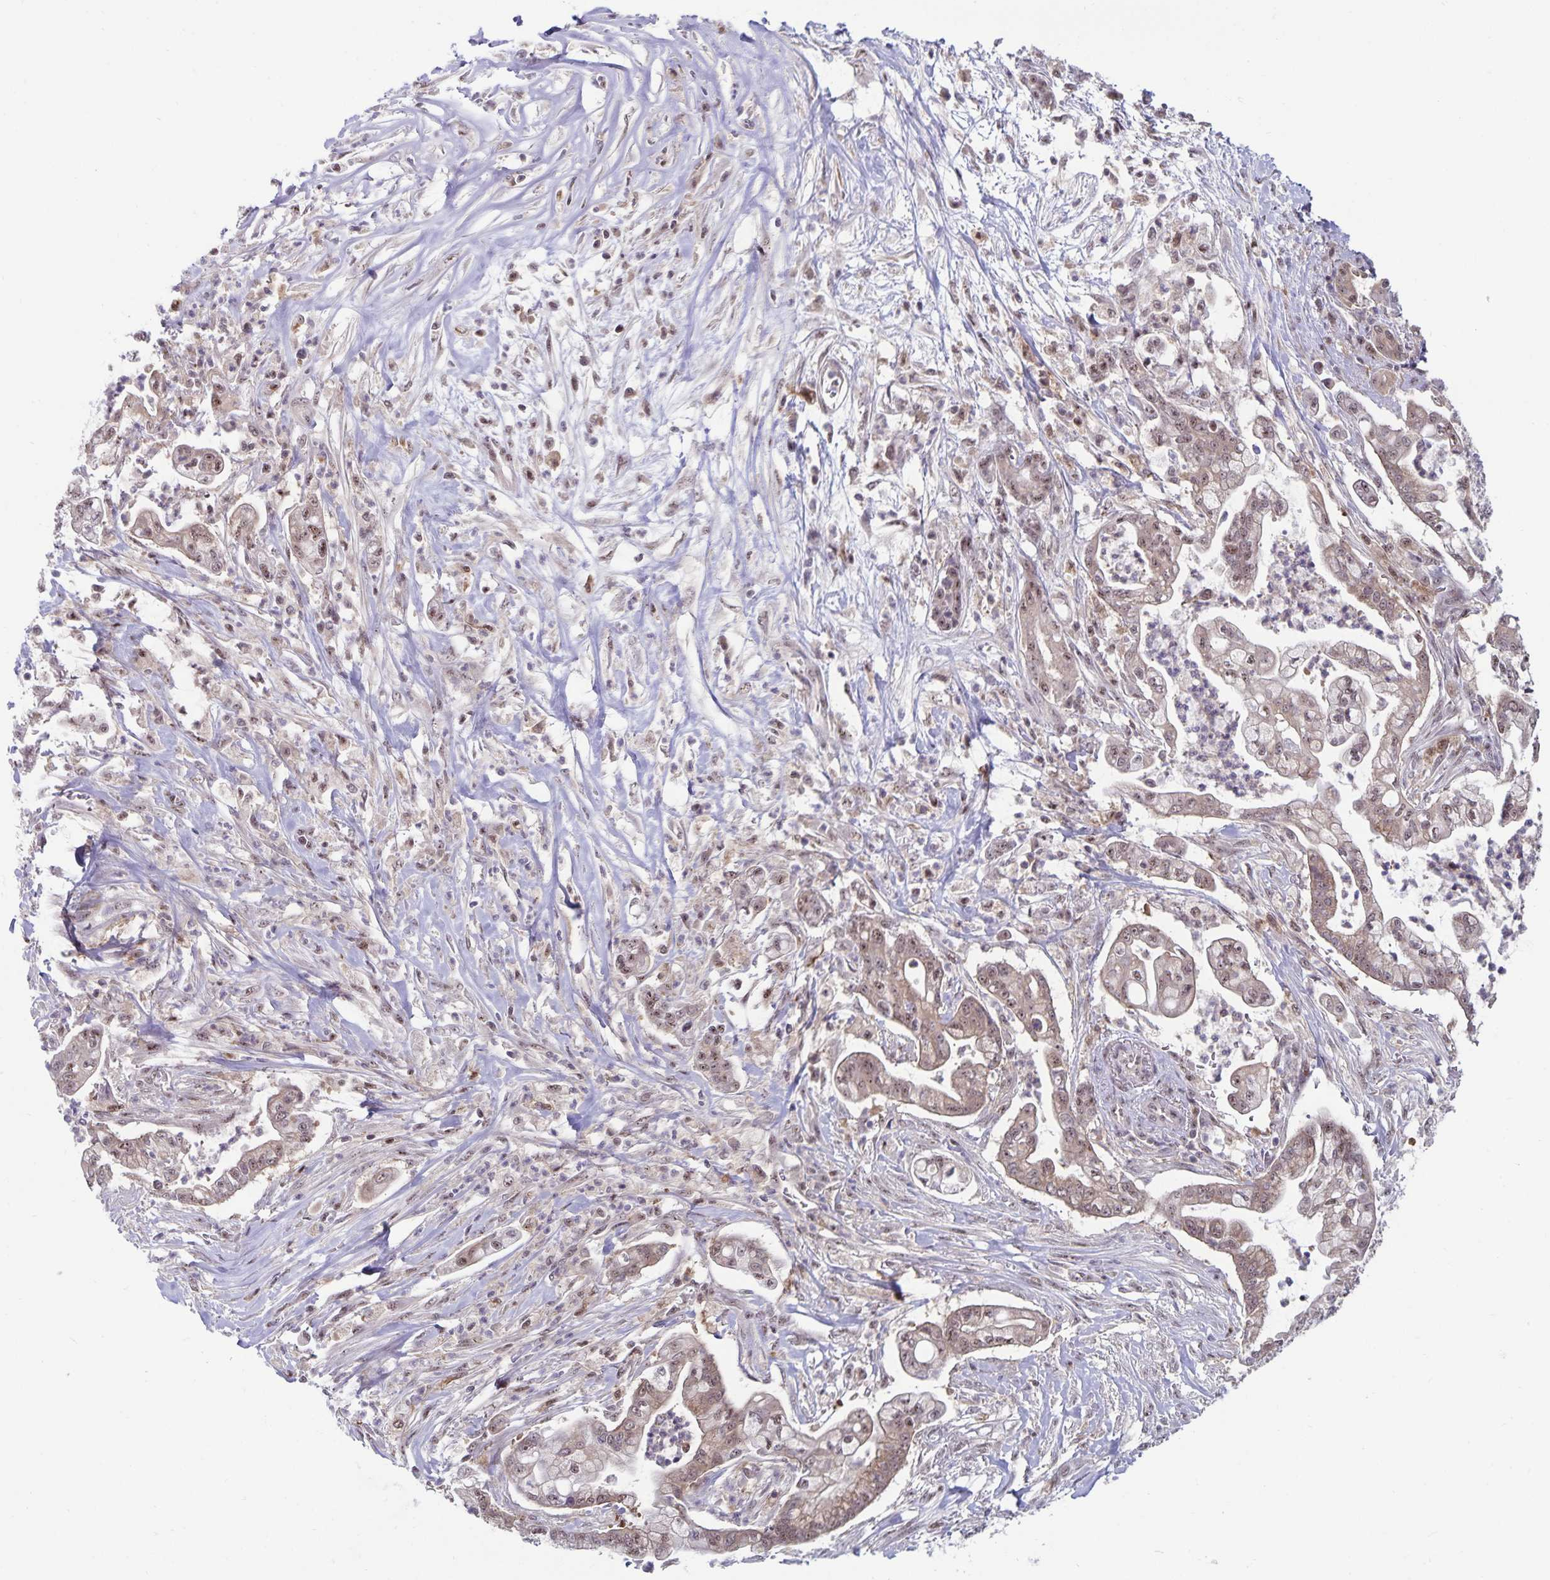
{"staining": {"intensity": "weak", "quantity": ">75%", "location": "cytoplasmic/membranous,nuclear"}, "tissue": "pancreatic cancer", "cell_type": "Tumor cells", "image_type": "cancer", "snomed": [{"axis": "morphology", "description": "Adenocarcinoma, NOS"}, {"axis": "topography", "description": "Pancreas"}], "caption": "Human pancreatic cancer stained with a brown dye shows weak cytoplasmic/membranous and nuclear positive expression in about >75% of tumor cells.", "gene": "EXOC6B", "patient": {"sex": "female", "age": 69}}